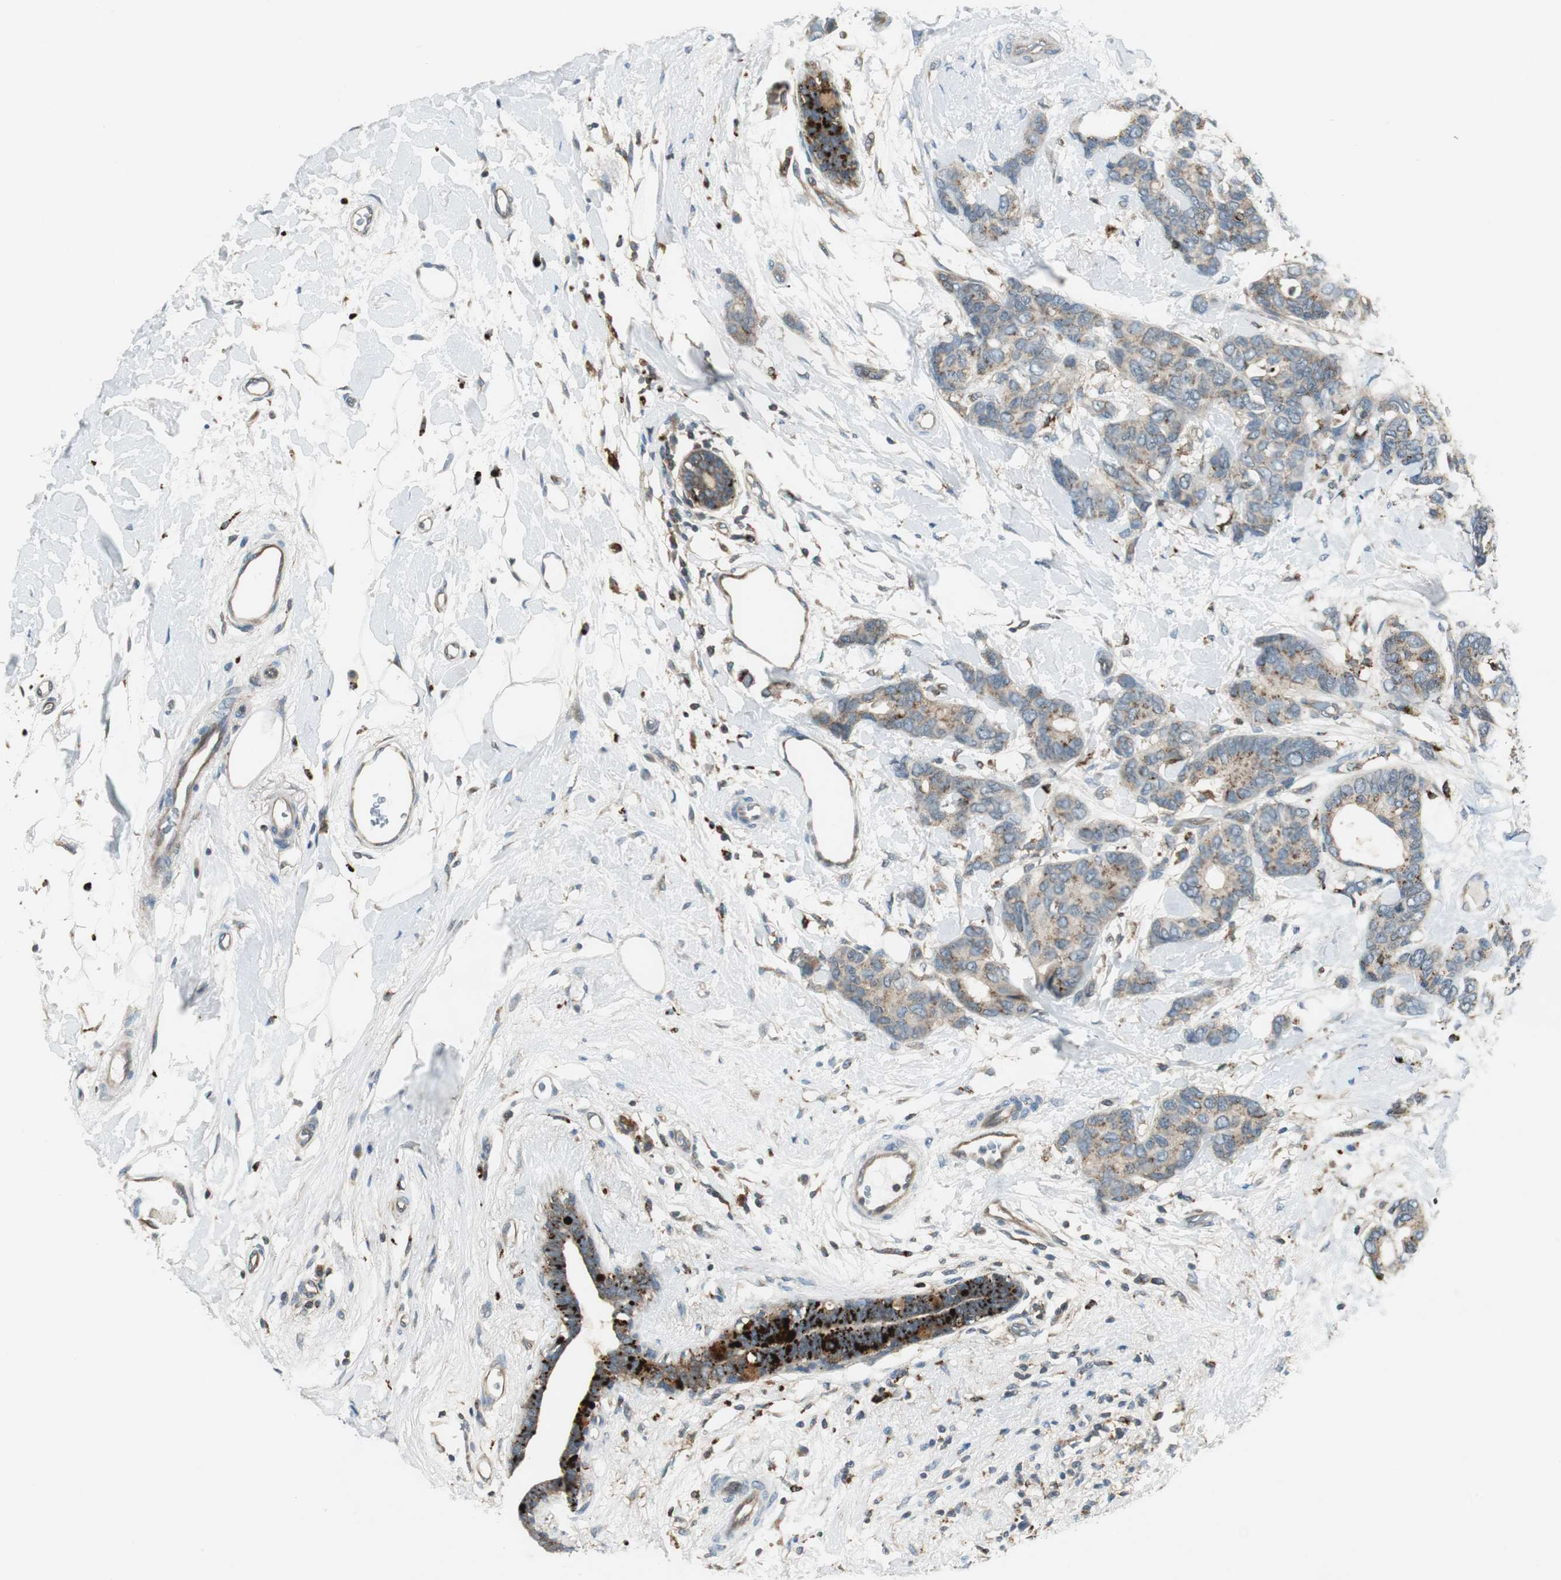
{"staining": {"intensity": "weak", "quantity": "25%-75%", "location": "cytoplasmic/membranous"}, "tissue": "breast cancer", "cell_type": "Tumor cells", "image_type": "cancer", "snomed": [{"axis": "morphology", "description": "Duct carcinoma"}, {"axis": "topography", "description": "Breast"}], "caption": "The image demonstrates staining of infiltrating ductal carcinoma (breast), revealing weak cytoplasmic/membranous protein expression (brown color) within tumor cells.", "gene": "NCK1", "patient": {"sex": "female", "age": 87}}